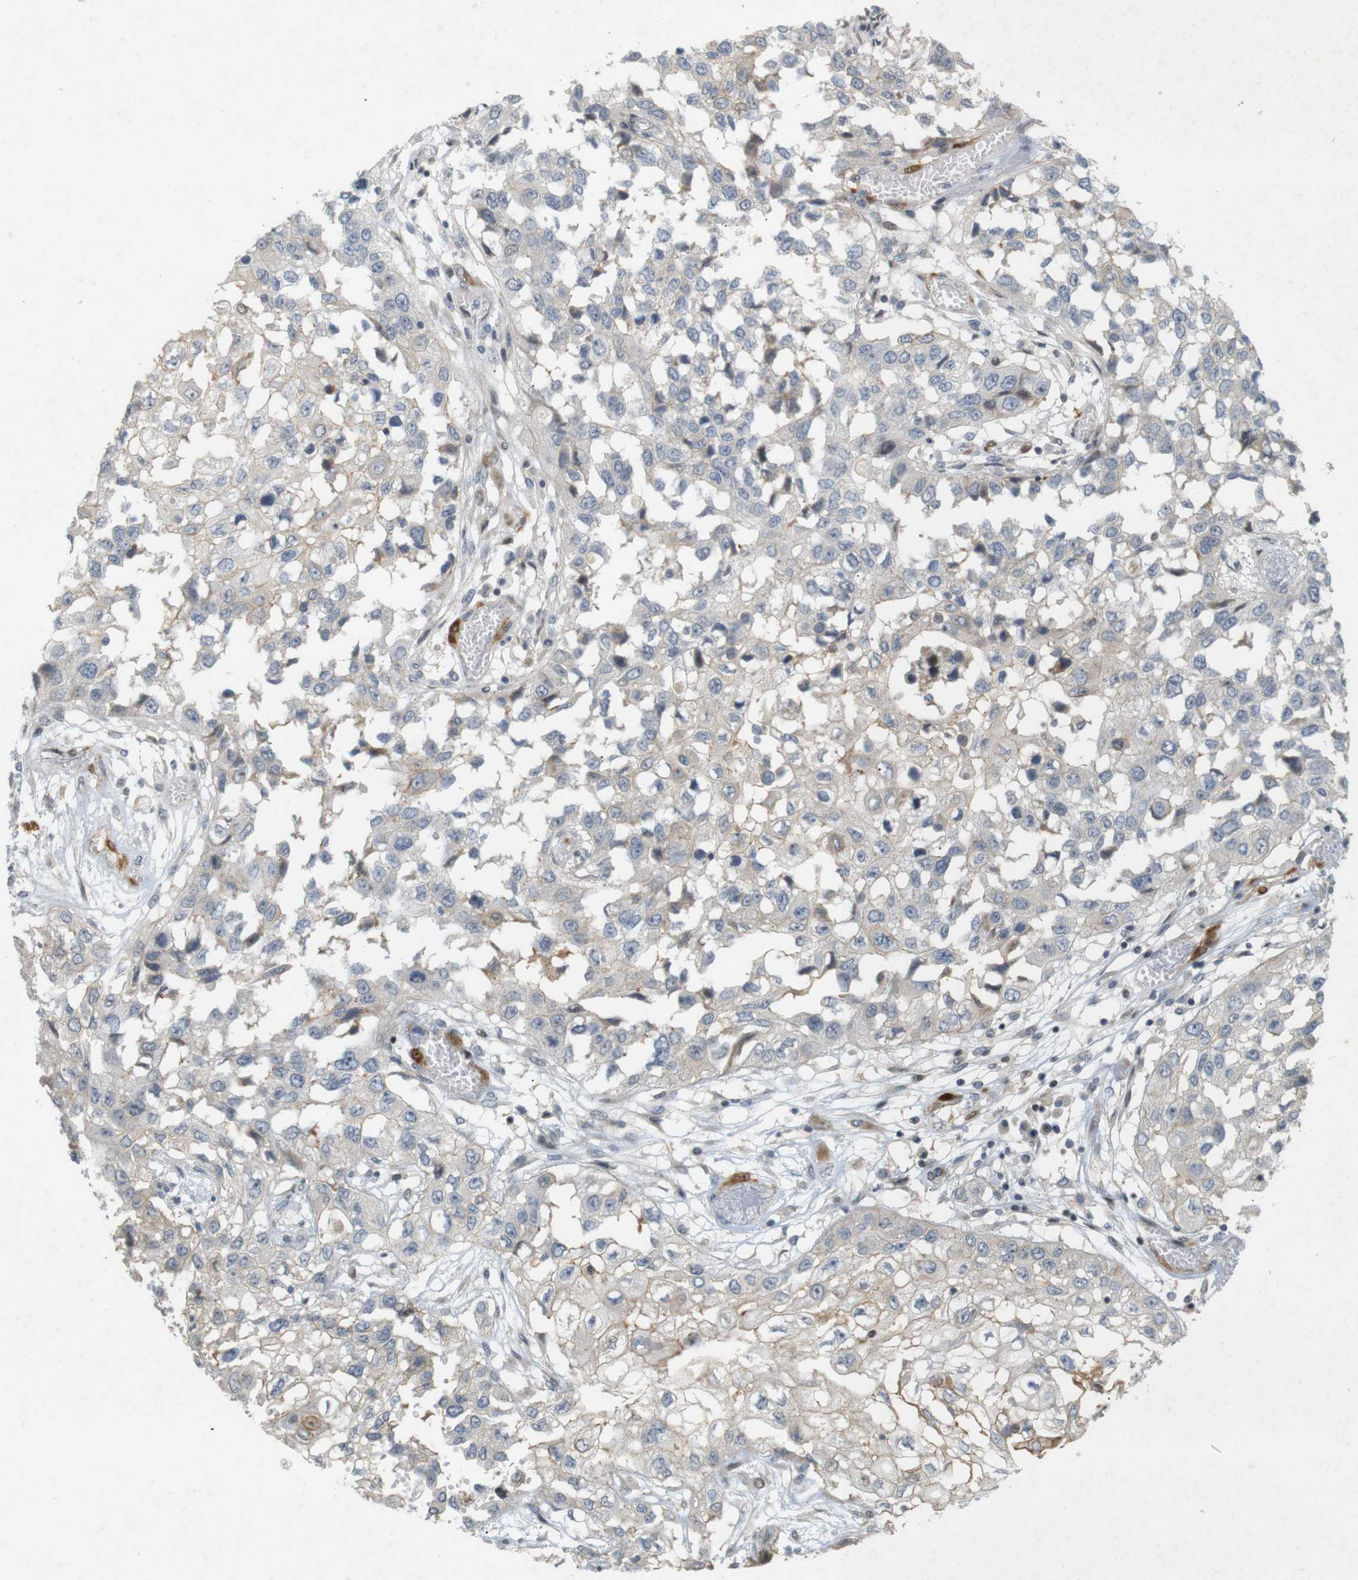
{"staining": {"intensity": "weak", "quantity": "<25%", "location": "cytoplasmic/membranous"}, "tissue": "lung cancer", "cell_type": "Tumor cells", "image_type": "cancer", "snomed": [{"axis": "morphology", "description": "Squamous cell carcinoma, NOS"}, {"axis": "topography", "description": "Lung"}], "caption": "An image of lung cancer (squamous cell carcinoma) stained for a protein shows no brown staining in tumor cells.", "gene": "PPP1R14A", "patient": {"sex": "male", "age": 71}}